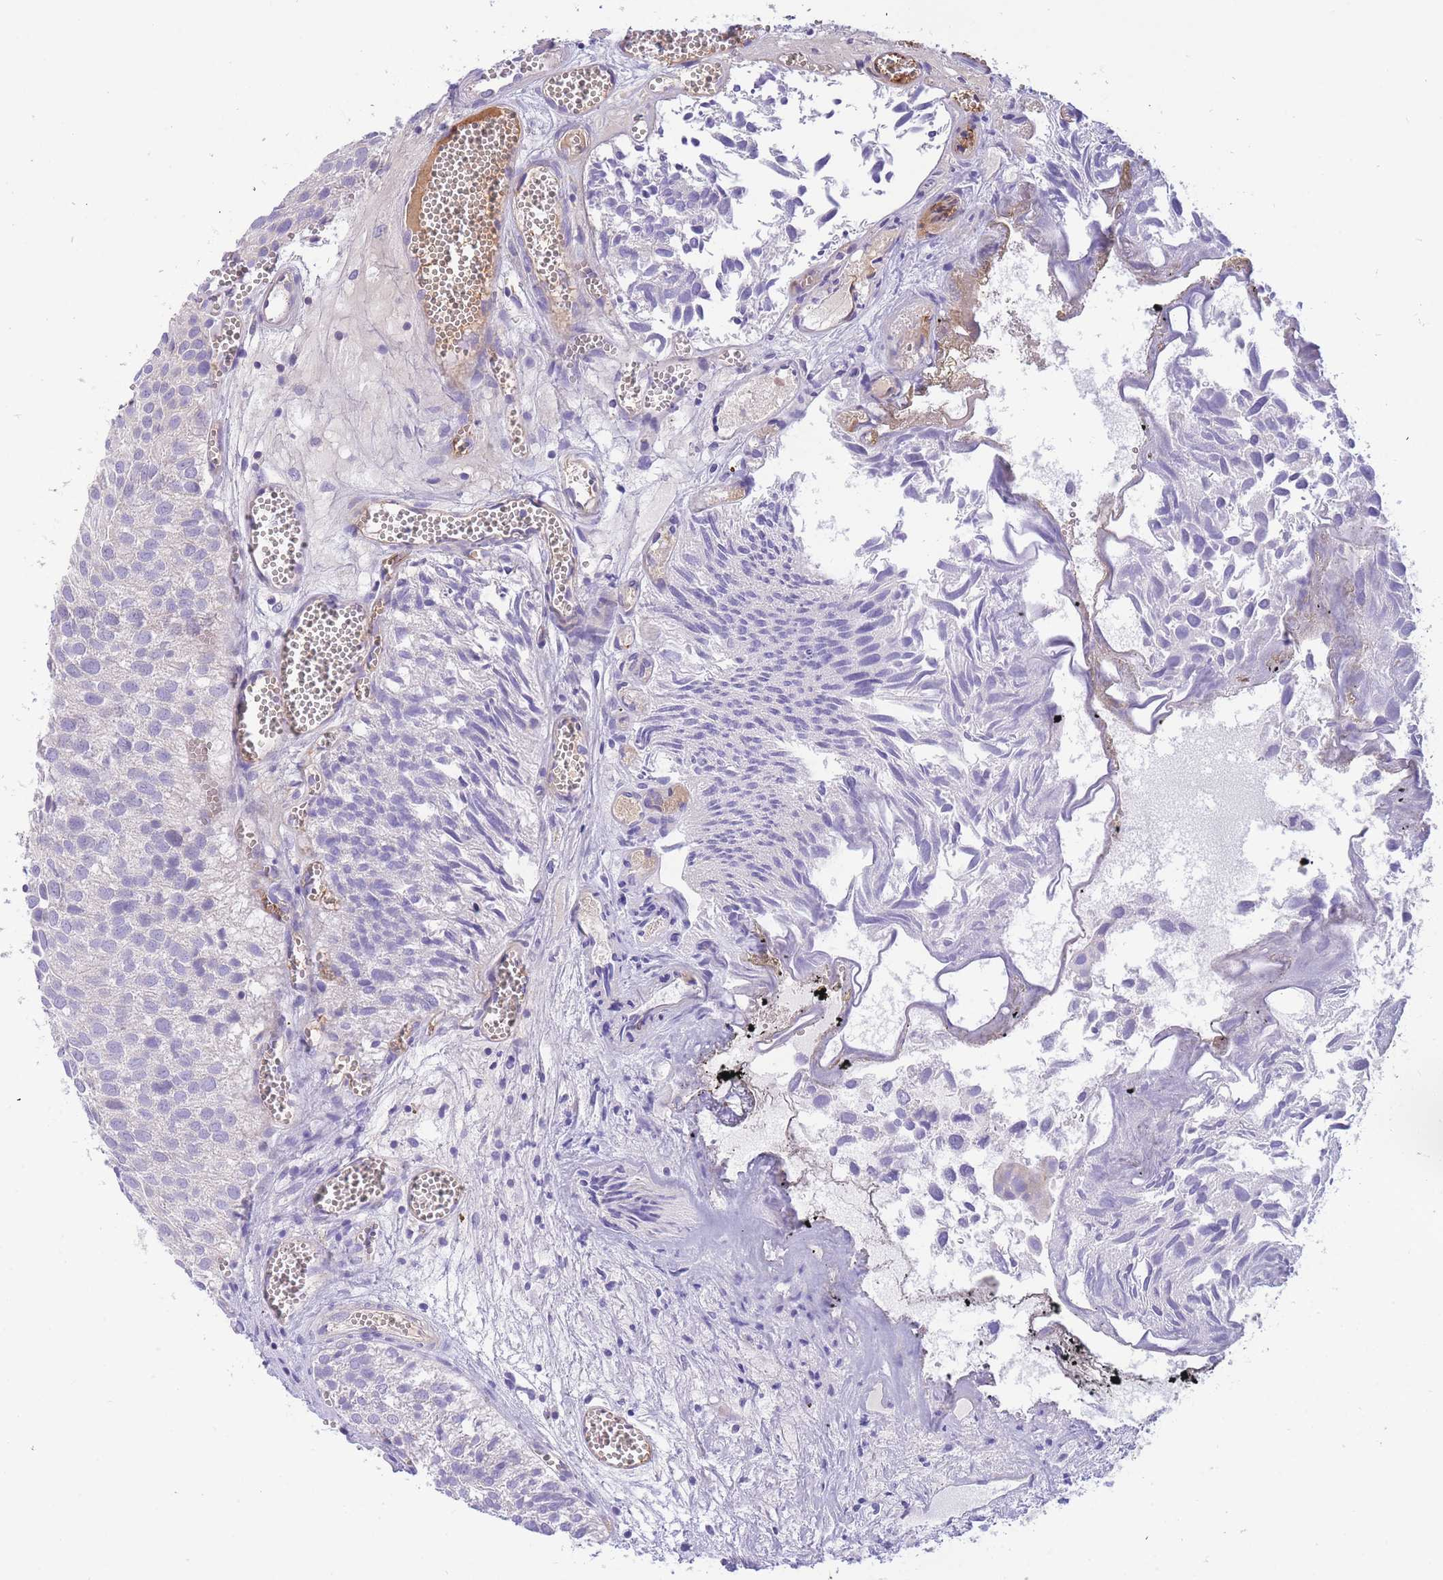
{"staining": {"intensity": "negative", "quantity": "none", "location": "none"}, "tissue": "urothelial cancer", "cell_type": "Tumor cells", "image_type": "cancer", "snomed": [{"axis": "morphology", "description": "Urothelial carcinoma, Low grade"}, {"axis": "topography", "description": "Urinary bladder"}], "caption": "This image is of low-grade urothelial carcinoma stained with IHC to label a protein in brown with the nuclei are counter-stained blue. There is no staining in tumor cells. (DAB (3,3'-diaminobenzidine) immunohistochemistry with hematoxylin counter stain).", "gene": "SULT1A1", "patient": {"sex": "male", "age": 88}}